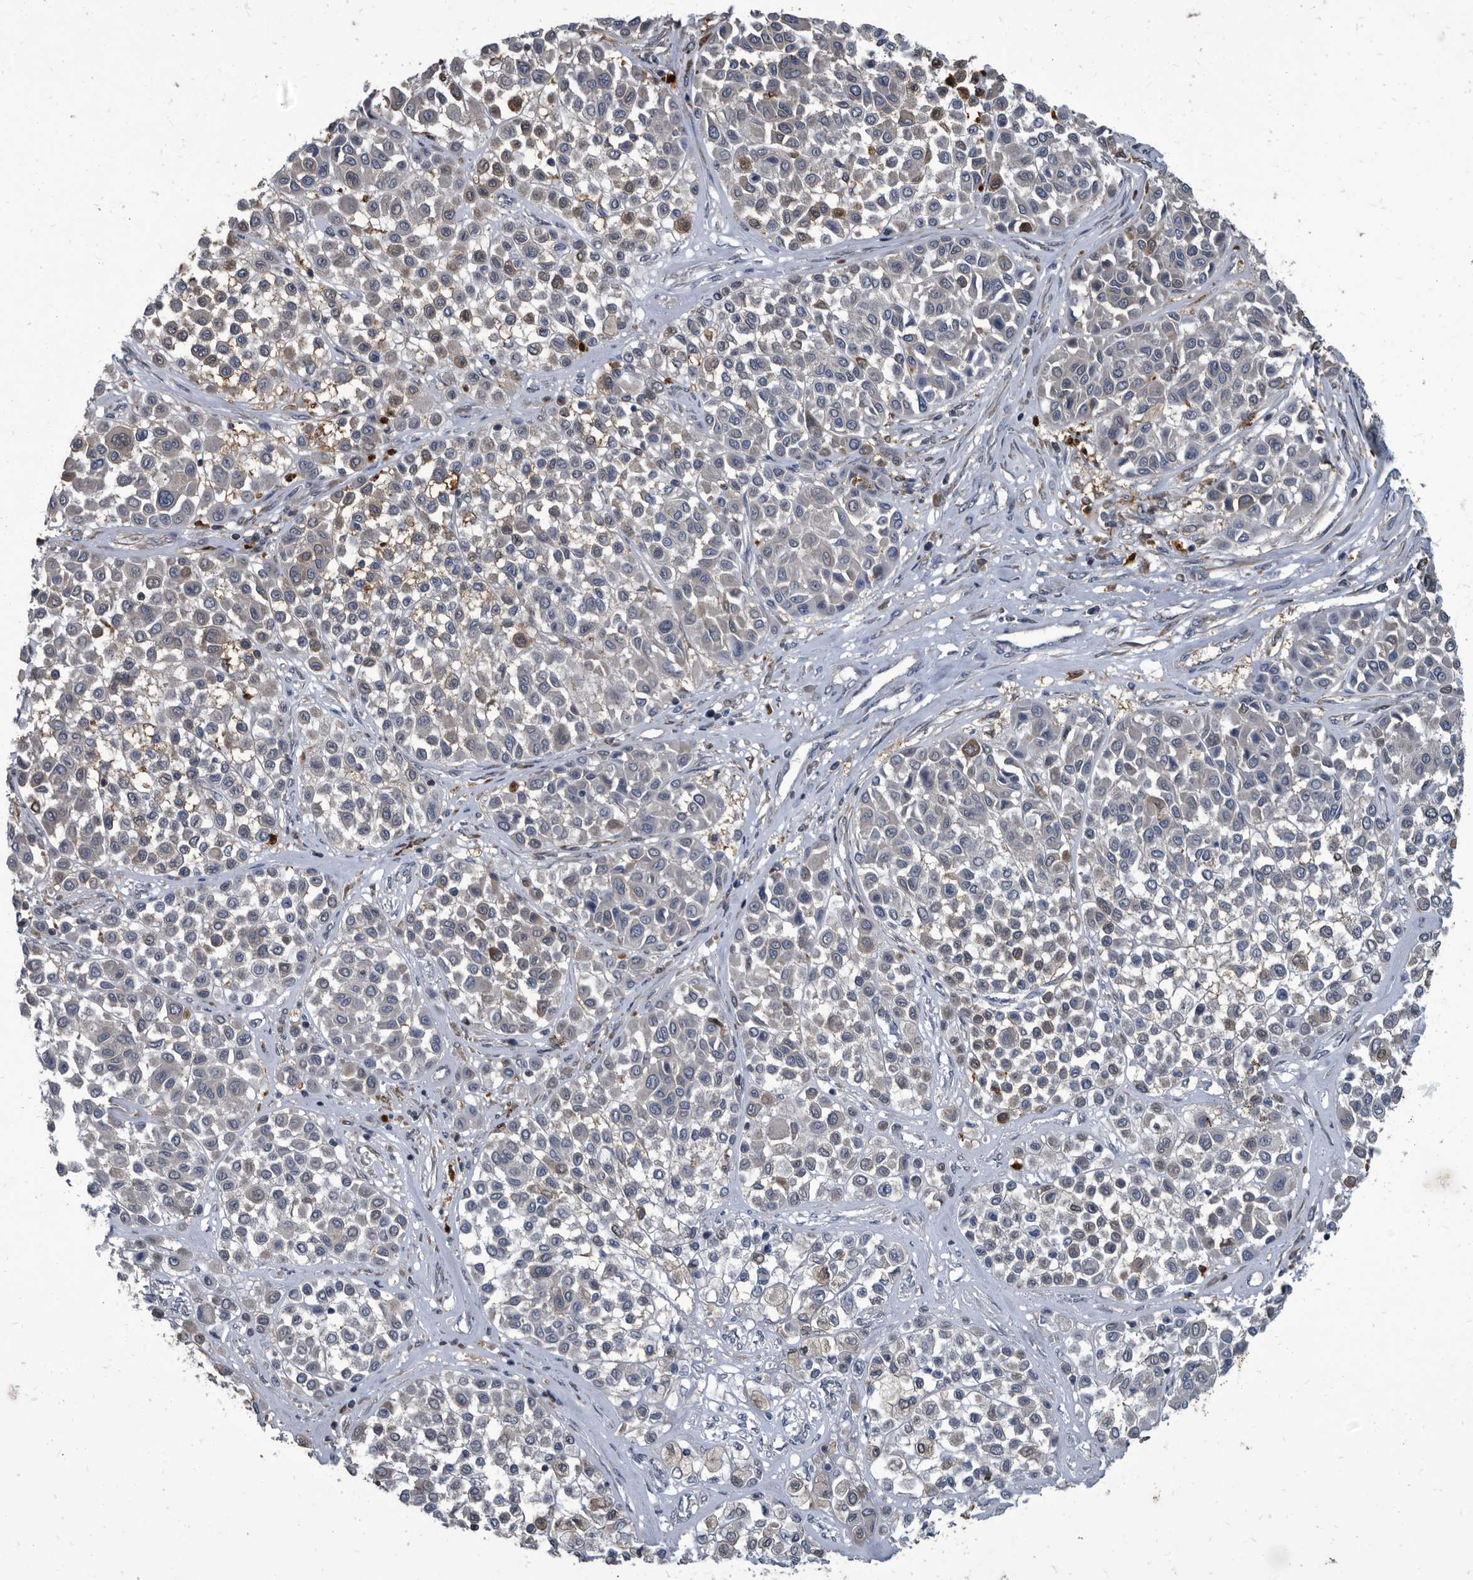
{"staining": {"intensity": "negative", "quantity": "none", "location": "none"}, "tissue": "melanoma", "cell_type": "Tumor cells", "image_type": "cancer", "snomed": [{"axis": "morphology", "description": "Malignant melanoma, Metastatic site"}, {"axis": "topography", "description": "Soft tissue"}], "caption": "Immunohistochemistry (IHC) of human melanoma reveals no staining in tumor cells.", "gene": "CDV3", "patient": {"sex": "male", "age": 41}}